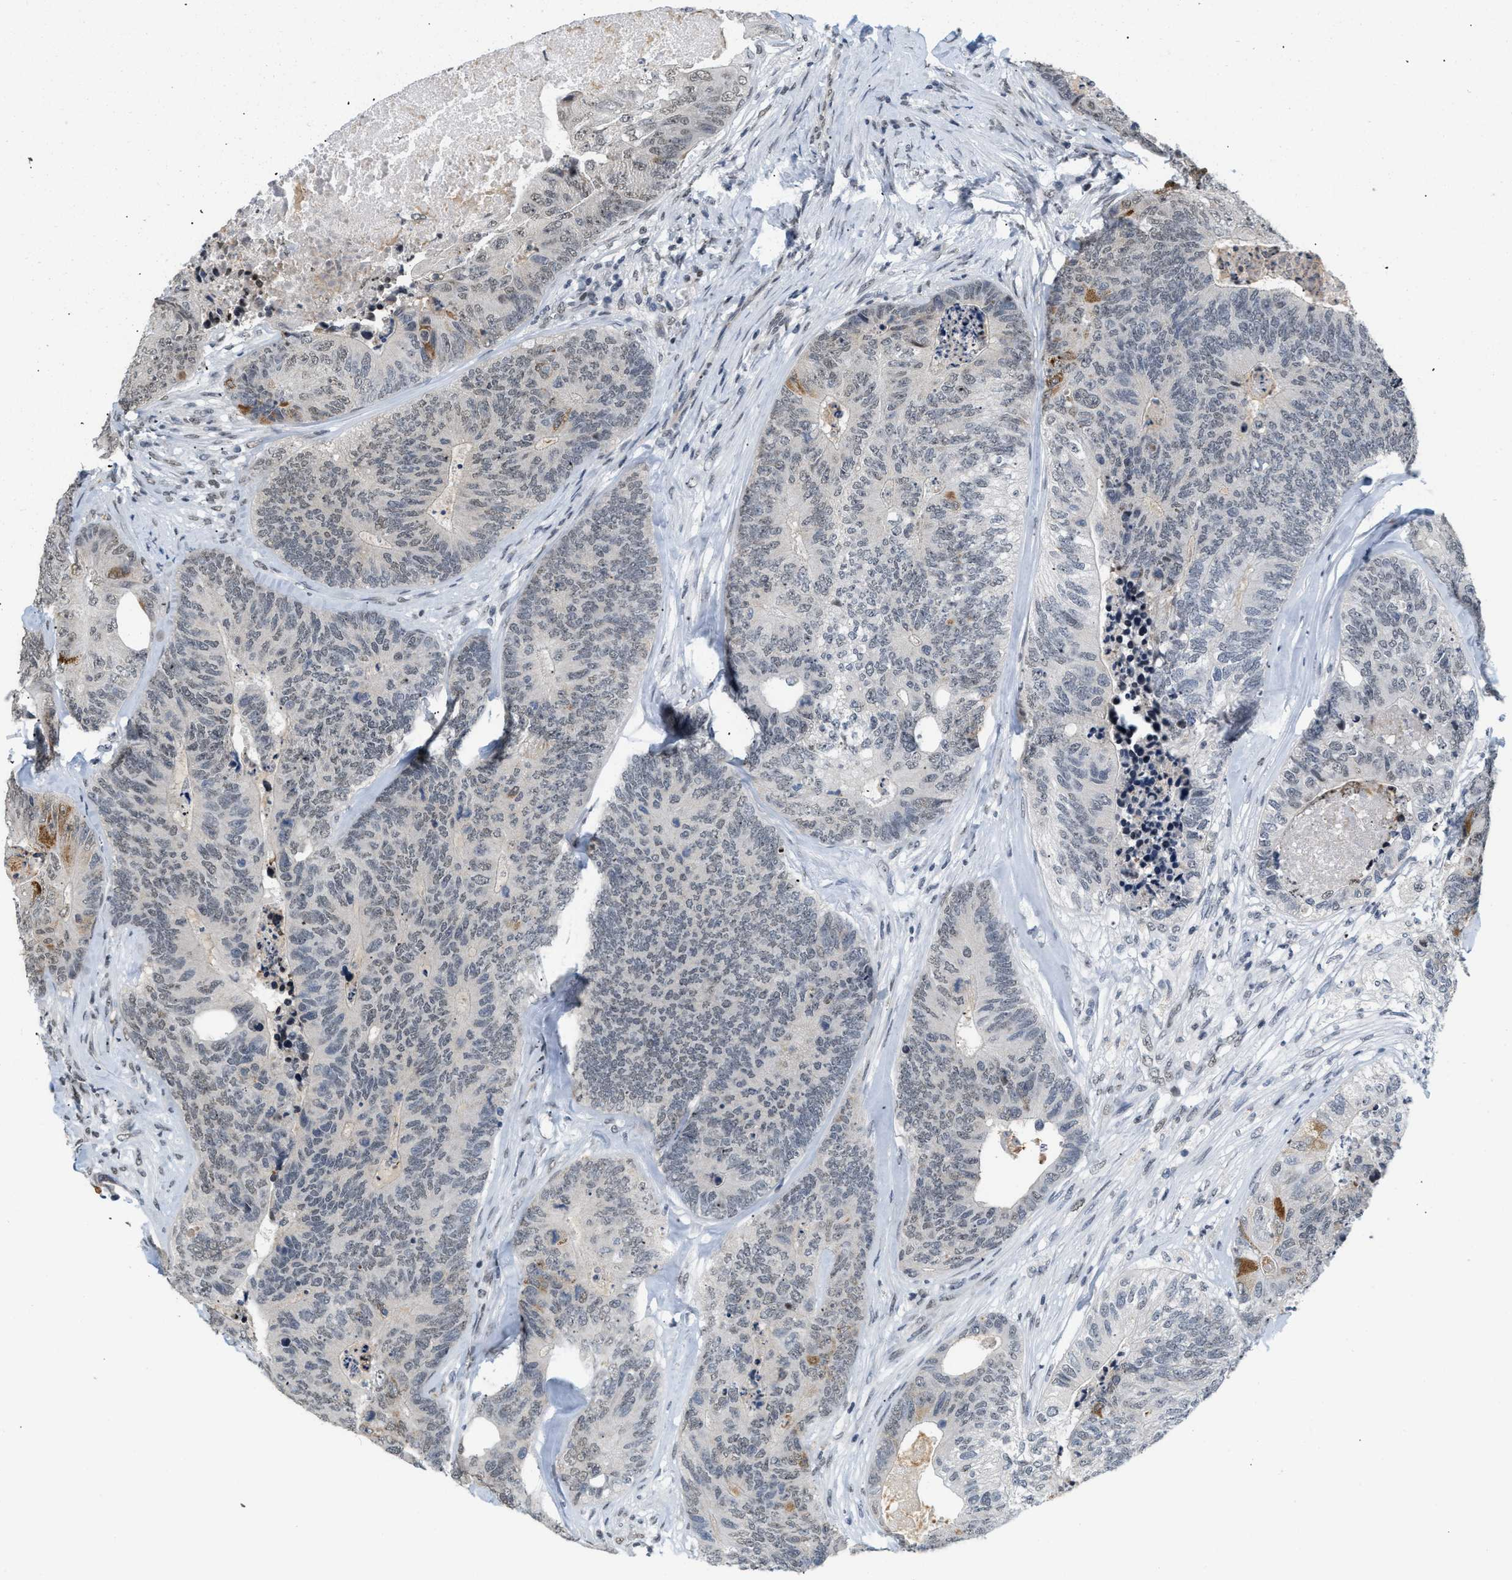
{"staining": {"intensity": "weak", "quantity": "<25%", "location": "nuclear"}, "tissue": "colorectal cancer", "cell_type": "Tumor cells", "image_type": "cancer", "snomed": [{"axis": "morphology", "description": "Adenocarcinoma, NOS"}, {"axis": "topography", "description": "Colon"}], "caption": "The micrograph reveals no staining of tumor cells in colorectal adenocarcinoma.", "gene": "RAF1", "patient": {"sex": "female", "age": 67}}